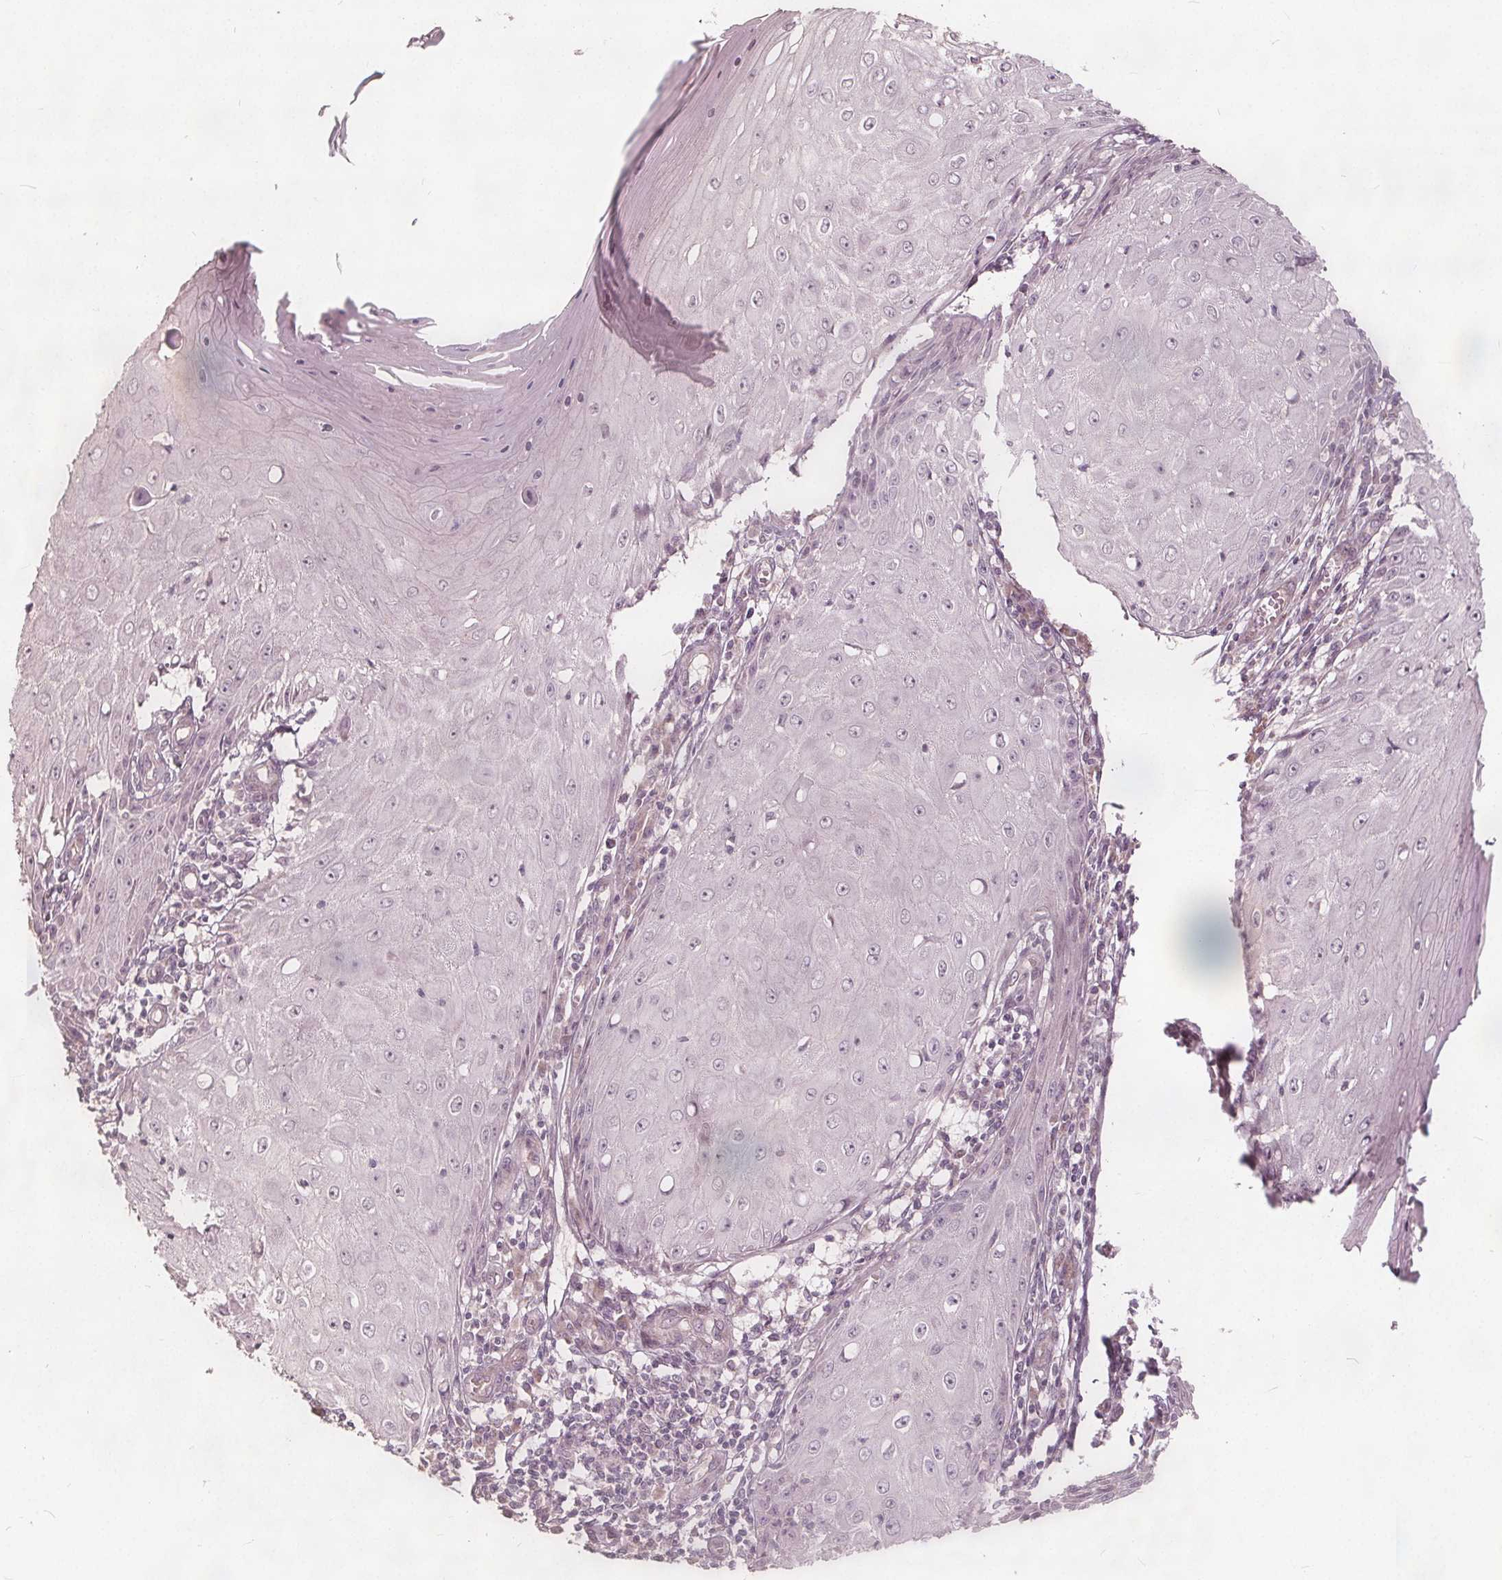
{"staining": {"intensity": "negative", "quantity": "none", "location": "none"}, "tissue": "skin cancer", "cell_type": "Tumor cells", "image_type": "cancer", "snomed": [{"axis": "morphology", "description": "Squamous cell carcinoma, NOS"}, {"axis": "topography", "description": "Skin"}], "caption": "Immunohistochemical staining of human squamous cell carcinoma (skin) shows no significant expression in tumor cells.", "gene": "PTPRT", "patient": {"sex": "female", "age": 73}}